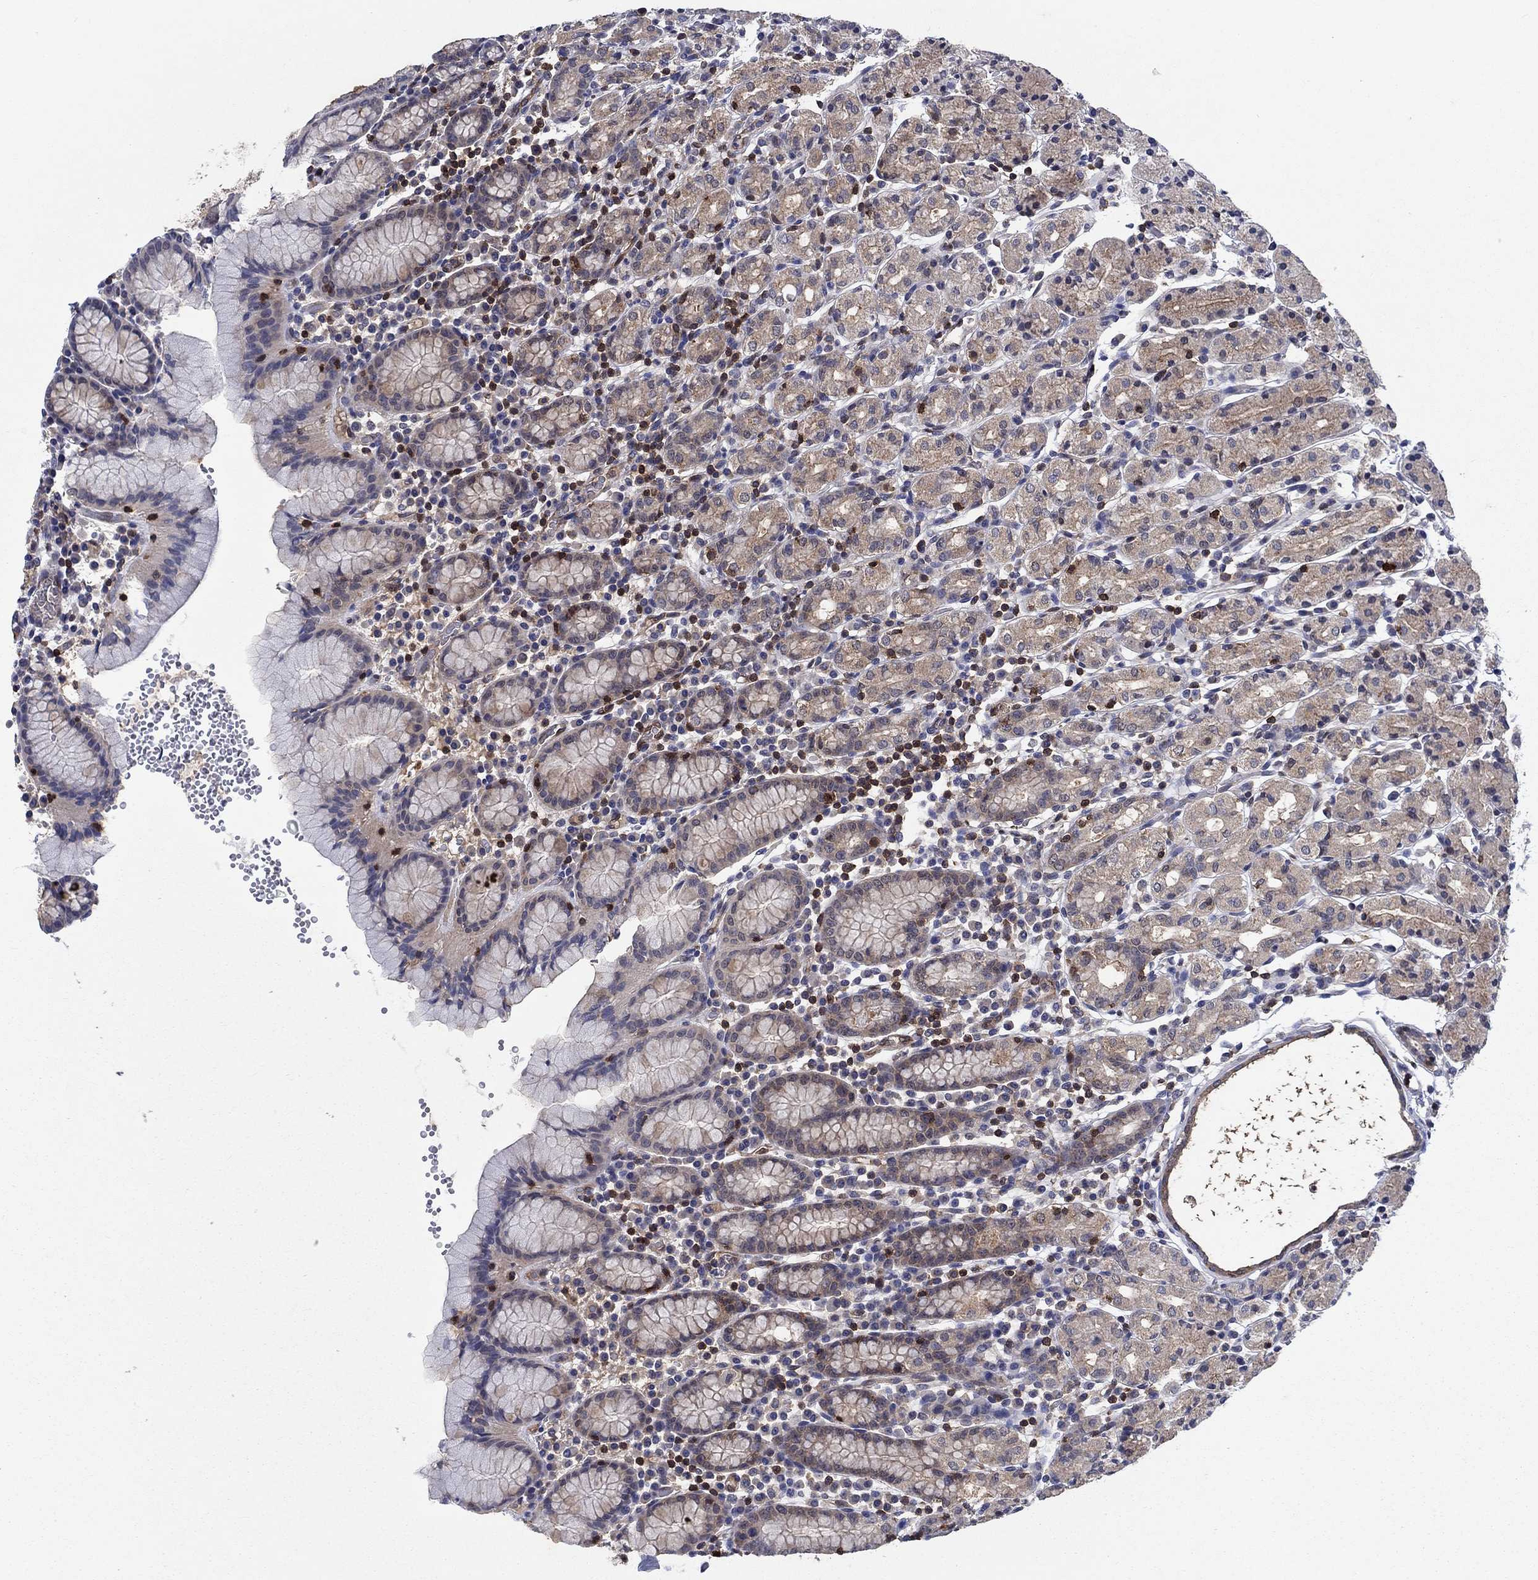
{"staining": {"intensity": "weak", "quantity": "25%-75%", "location": "cytoplasmic/membranous"}, "tissue": "stomach", "cell_type": "Glandular cells", "image_type": "normal", "snomed": [{"axis": "morphology", "description": "Normal tissue, NOS"}, {"axis": "topography", "description": "Stomach, upper"}, {"axis": "topography", "description": "Stomach"}], "caption": "Stomach stained with a brown dye displays weak cytoplasmic/membranous positive positivity in about 25%-75% of glandular cells.", "gene": "AGFG2", "patient": {"sex": "male", "age": 62}}